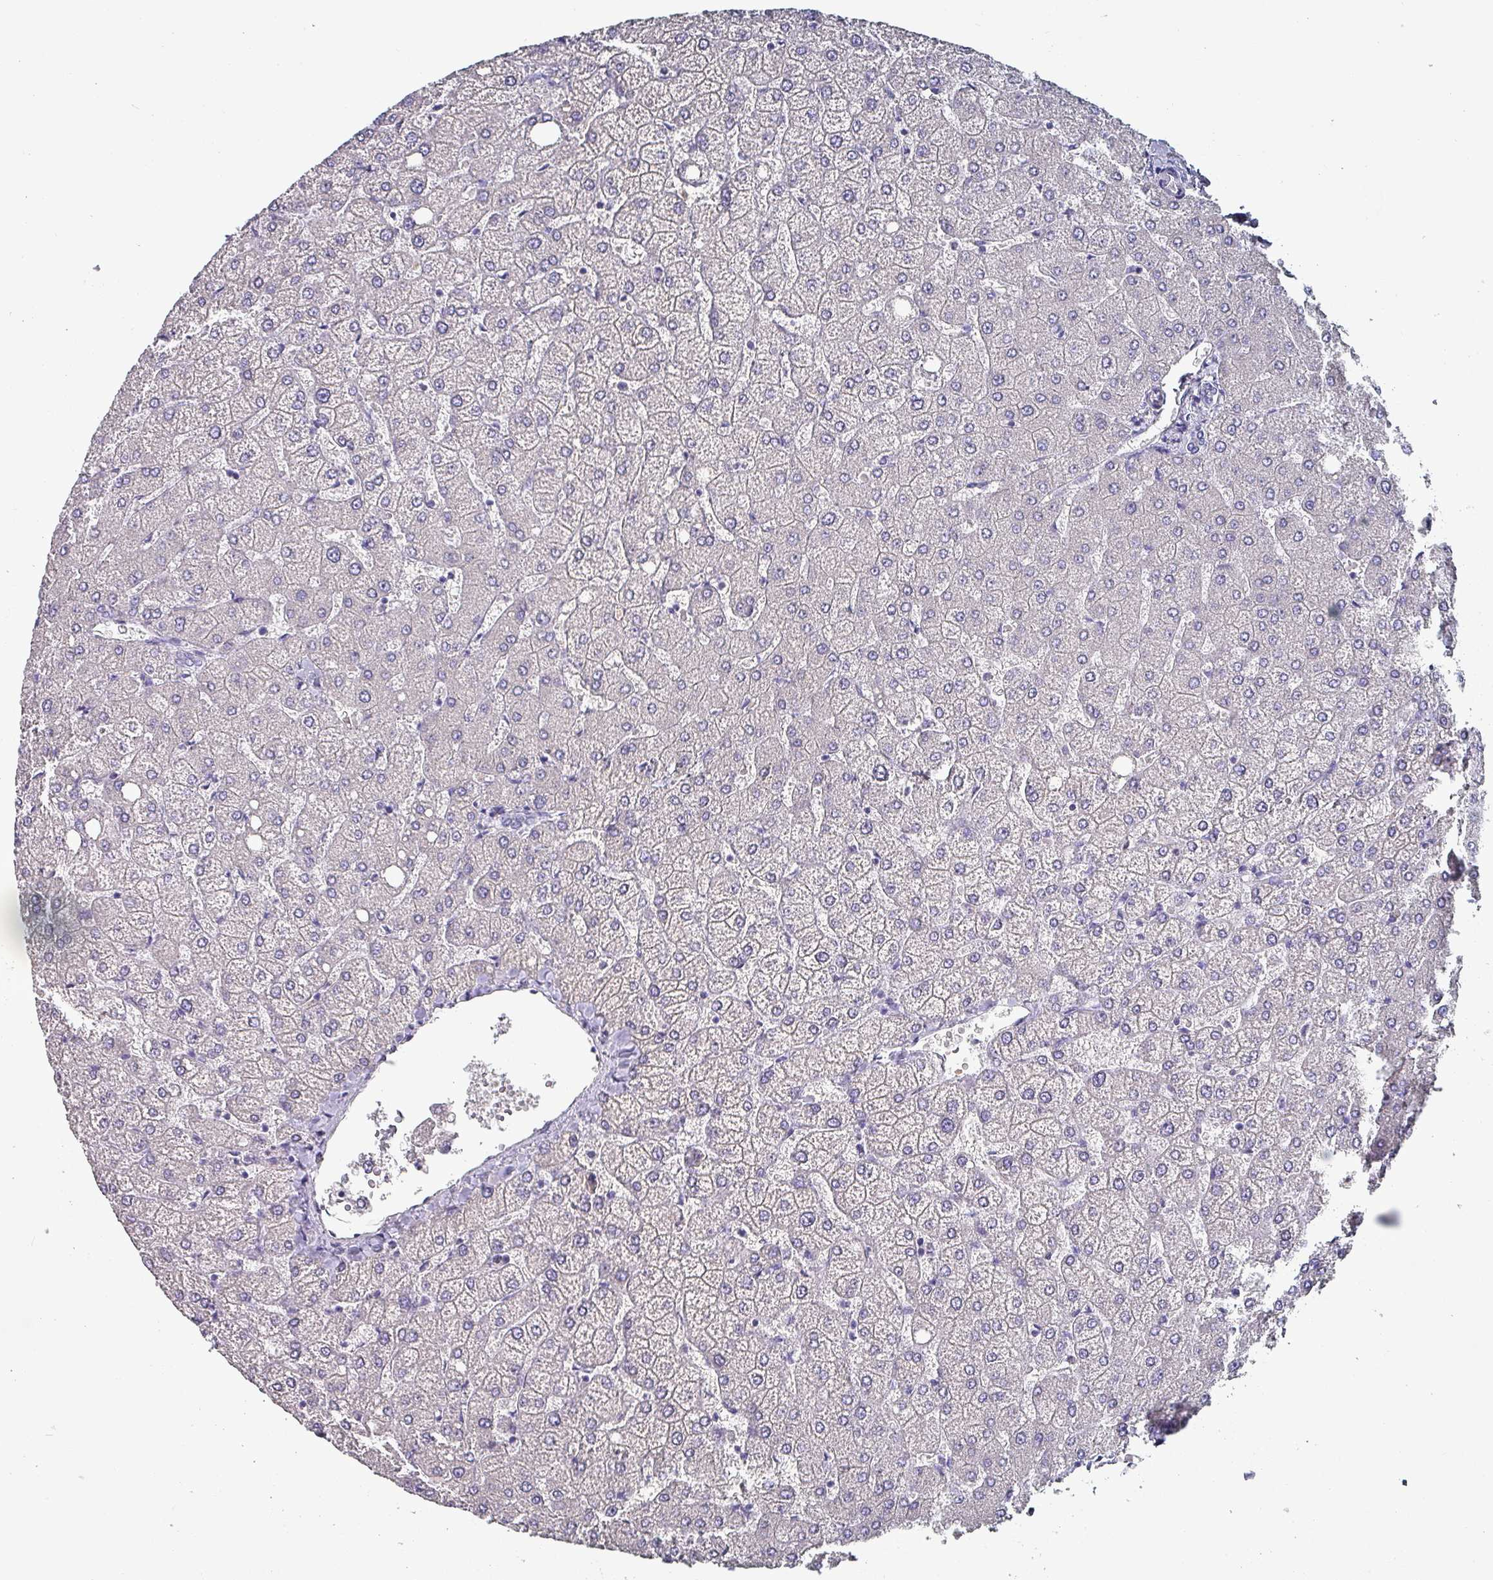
{"staining": {"intensity": "negative", "quantity": "none", "location": "none"}, "tissue": "liver", "cell_type": "Cholangiocytes", "image_type": "normal", "snomed": [{"axis": "morphology", "description": "Normal tissue, NOS"}, {"axis": "topography", "description": "Liver"}], "caption": "High power microscopy photomicrograph of an IHC histopathology image of normal liver, revealing no significant staining in cholangiocytes. (Brightfield microscopy of DAB (3,3'-diaminobenzidine) immunohistochemistry (IHC) at high magnification).", "gene": "INS", "patient": {"sex": "female", "age": 54}}